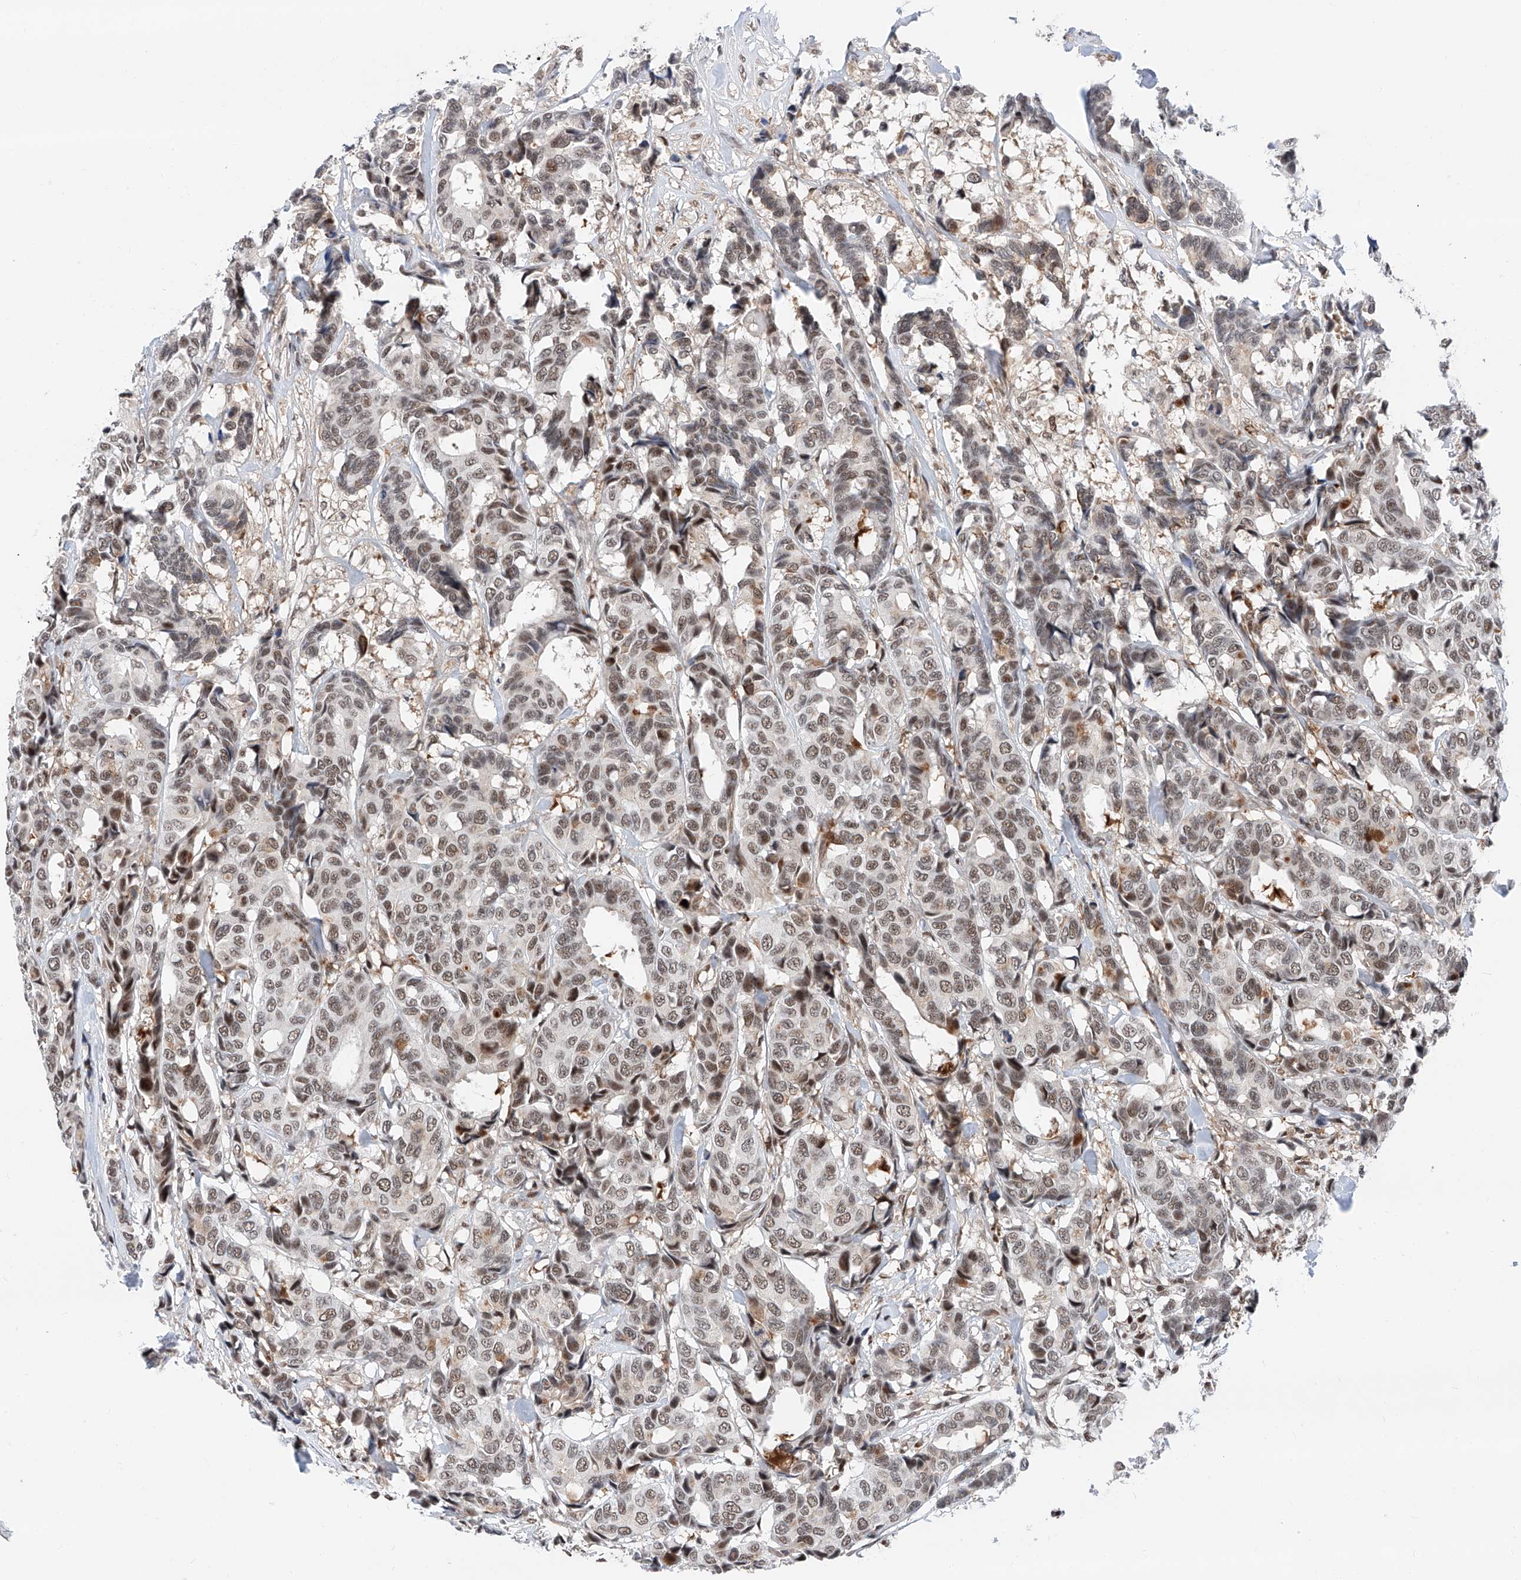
{"staining": {"intensity": "weak", "quantity": "25%-75%", "location": "nuclear"}, "tissue": "breast cancer", "cell_type": "Tumor cells", "image_type": "cancer", "snomed": [{"axis": "morphology", "description": "Duct carcinoma"}, {"axis": "topography", "description": "Breast"}], "caption": "IHC image of neoplastic tissue: breast invasive ductal carcinoma stained using immunohistochemistry (IHC) shows low levels of weak protein expression localized specifically in the nuclear of tumor cells, appearing as a nuclear brown color.", "gene": "SNRNP200", "patient": {"sex": "female", "age": 87}}